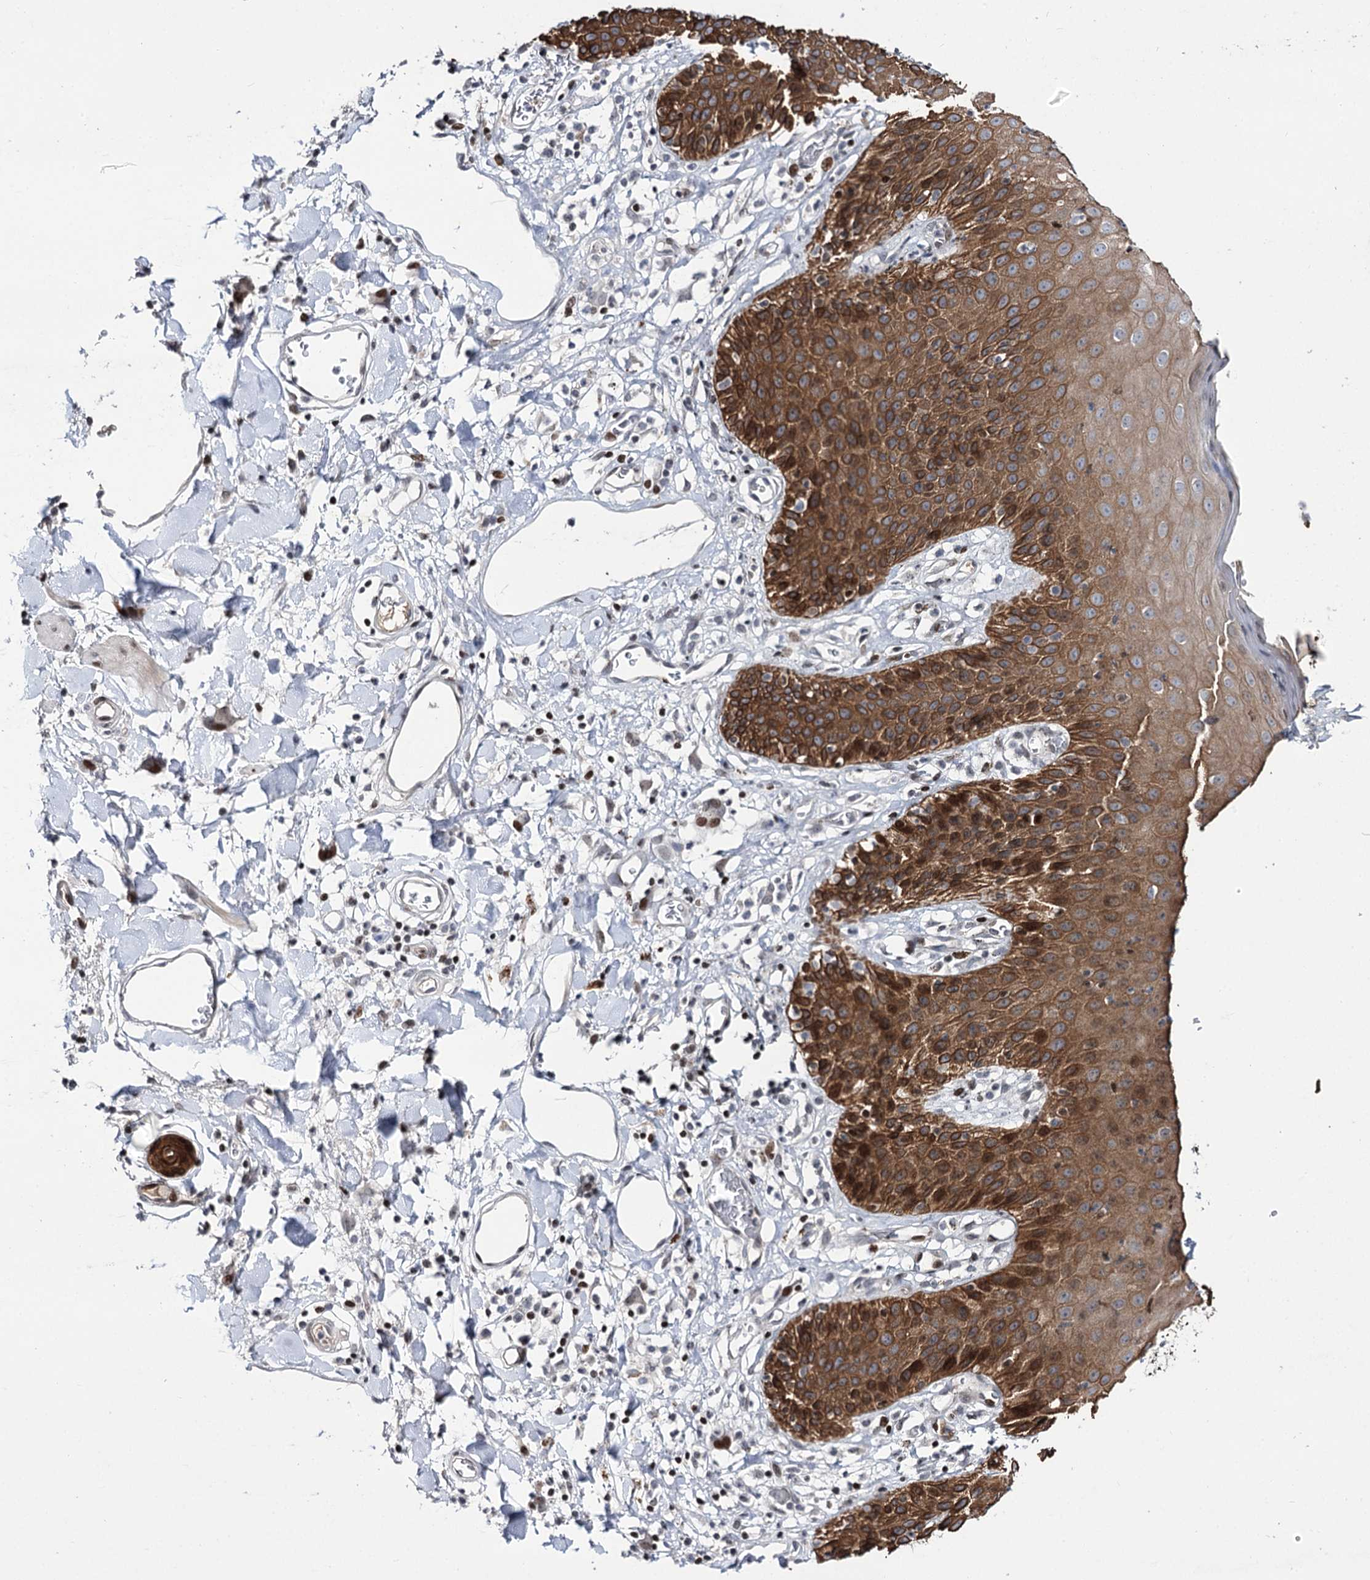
{"staining": {"intensity": "strong", "quantity": ">75%", "location": "cytoplasmic/membranous"}, "tissue": "skin", "cell_type": "Epidermal cells", "image_type": "normal", "snomed": [{"axis": "morphology", "description": "Normal tissue, NOS"}, {"axis": "topography", "description": "Vulva"}], "caption": "Immunohistochemical staining of unremarkable human skin shows >75% levels of strong cytoplasmic/membranous protein expression in approximately >75% of epidermal cells.", "gene": "ITFG2", "patient": {"sex": "female", "age": 68}}